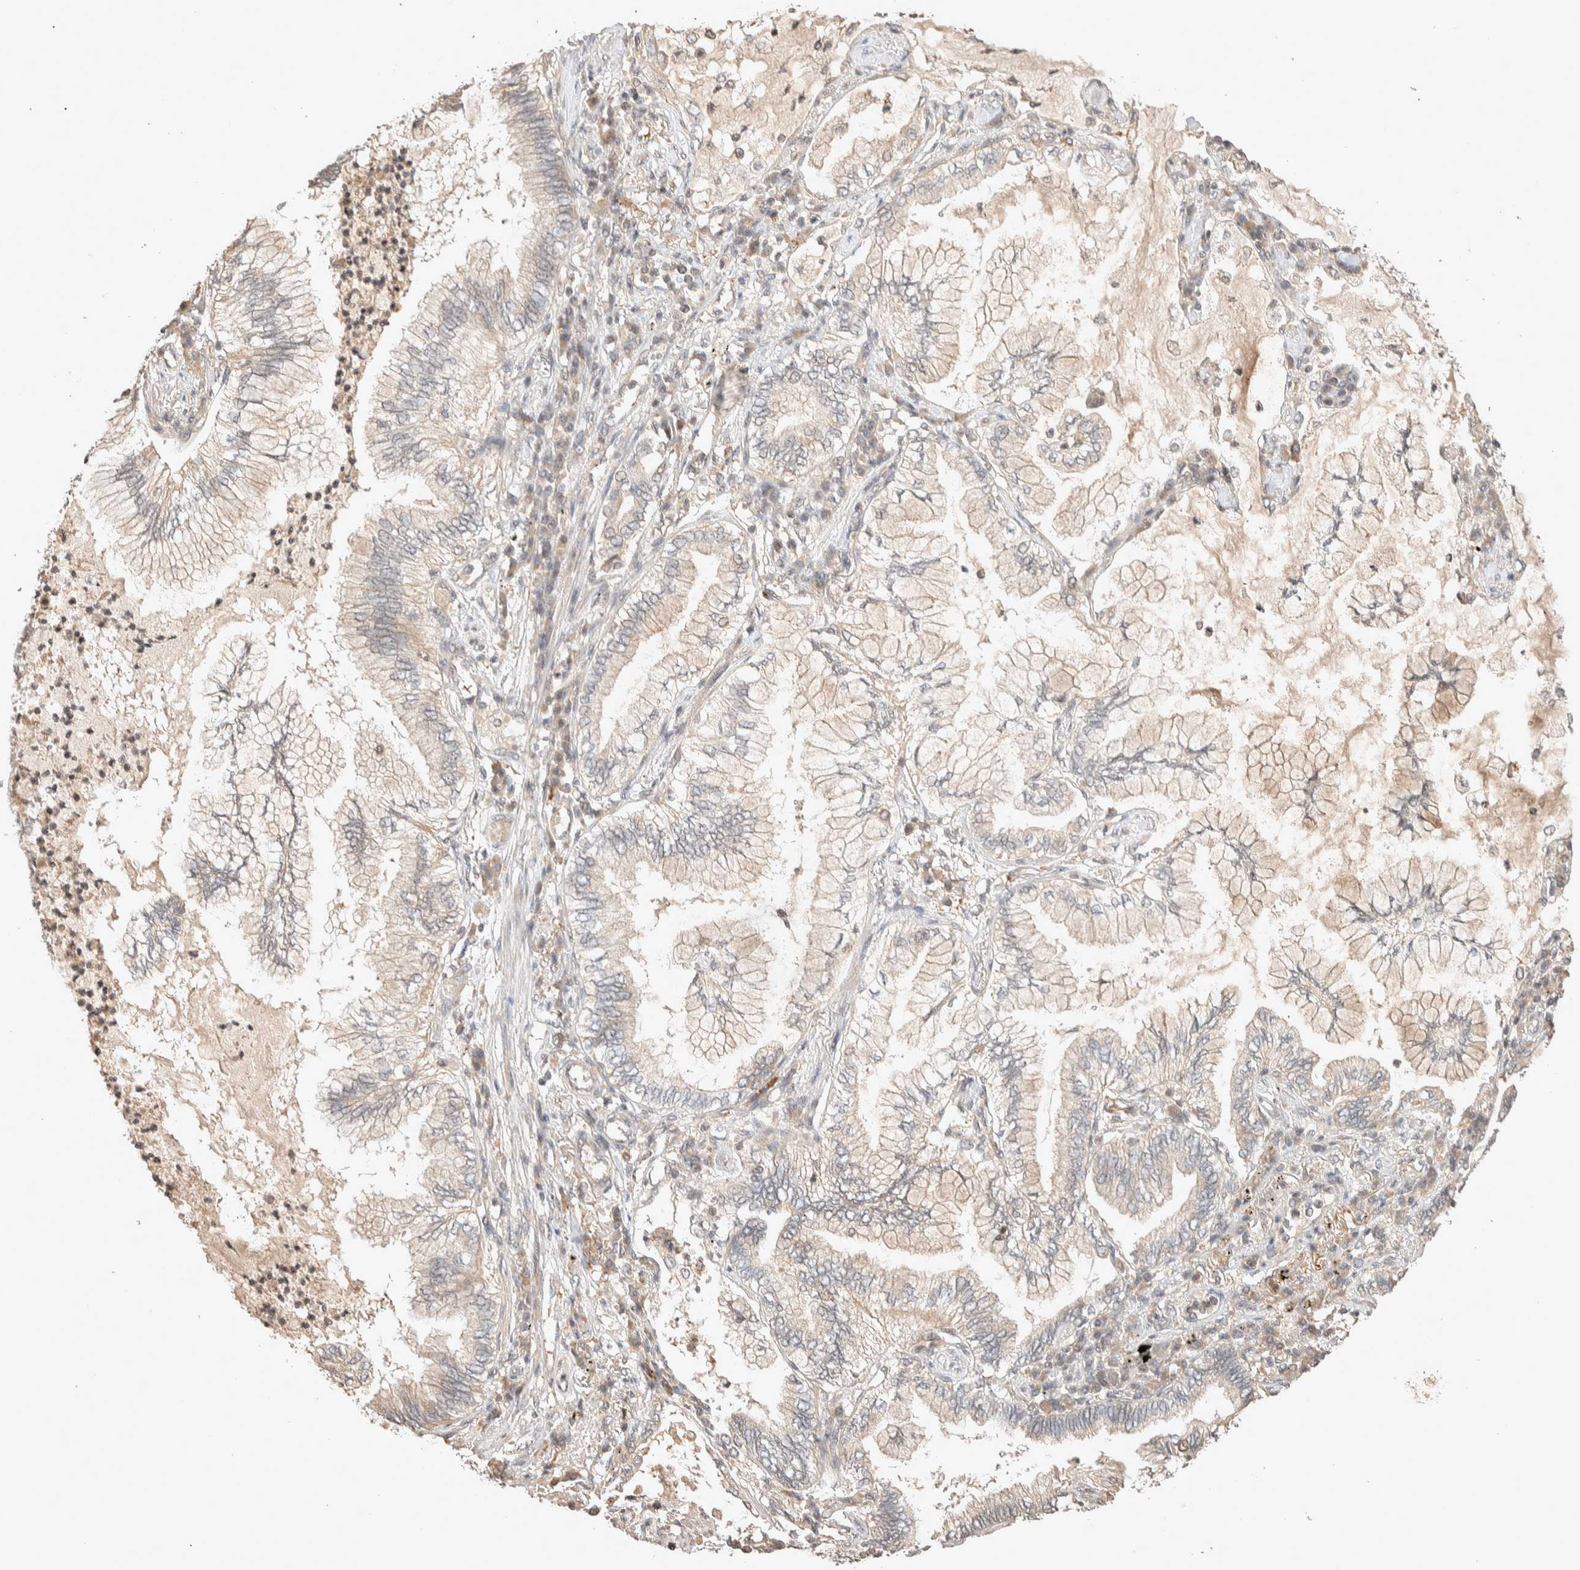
{"staining": {"intensity": "negative", "quantity": "none", "location": "none"}, "tissue": "lung cancer", "cell_type": "Tumor cells", "image_type": "cancer", "snomed": [{"axis": "morphology", "description": "Normal tissue, NOS"}, {"axis": "morphology", "description": "Adenocarcinoma, NOS"}, {"axis": "topography", "description": "Bronchus"}, {"axis": "topography", "description": "Lung"}], "caption": "Immunohistochemistry (IHC) histopathology image of lung cancer (adenocarcinoma) stained for a protein (brown), which shows no expression in tumor cells.", "gene": "THRA", "patient": {"sex": "female", "age": 70}}